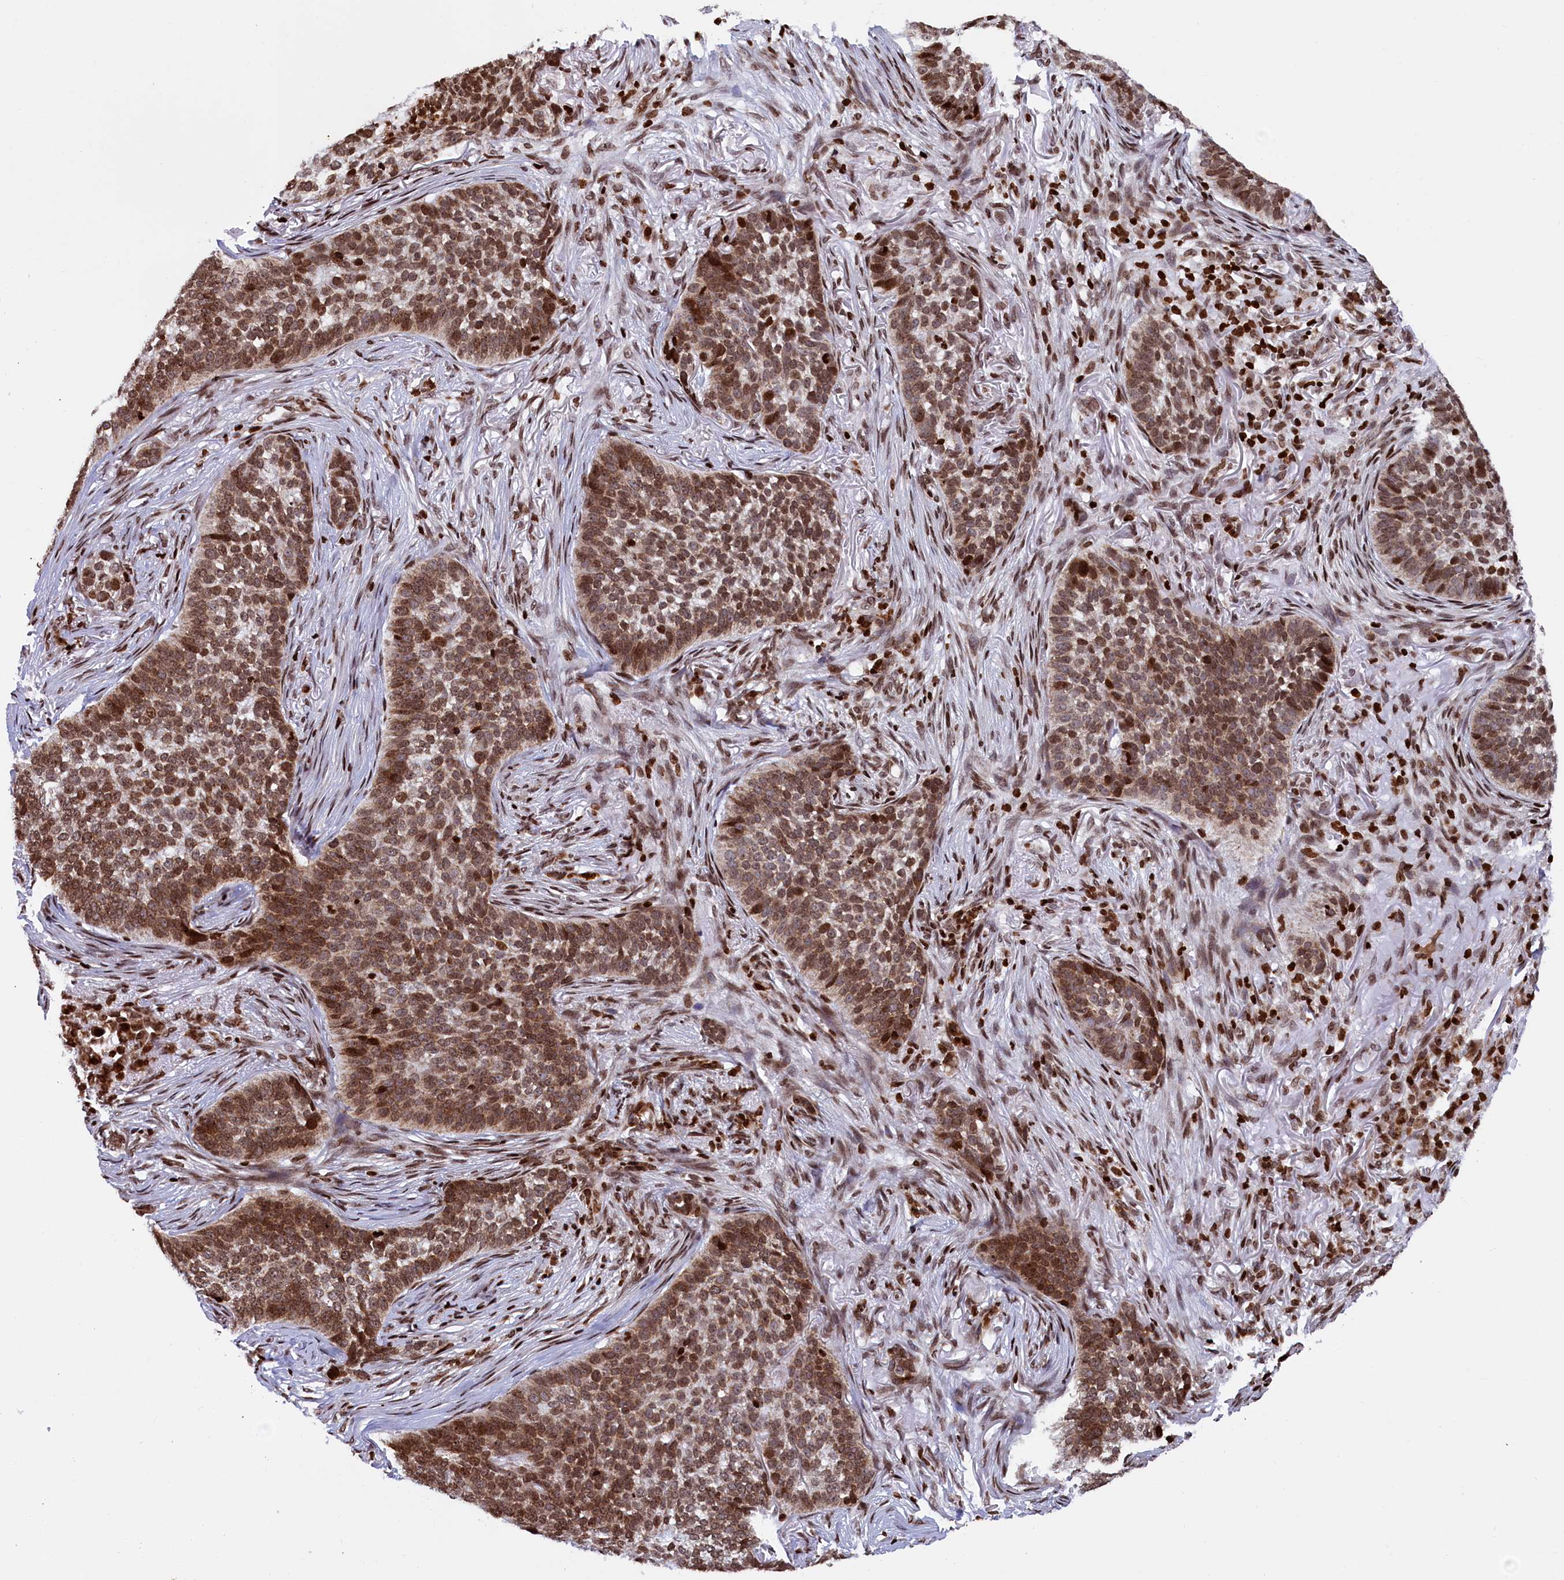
{"staining": {"intensity": "moderate", "quantity": ">75%", "location": "cytoplasmic/membranous,nuclear"}, "tissue": "skin cancer", "cell_type": "Tumor cells", "image_type": "cancer", "snomed": [{"axis": "morphology", "description": "Basal cell carcinoma"}, {"axis": "topography", "description": "Skin"}], "caption": "High-magnification brightfield microscopy of skin cancer stained with DAB (brown) and counterstained with hematoxylin (blue). tumor cells exhibit moderate cytoplasmic/membranous and nuclear staining is identified in about>75% of cells. The protein is stained brown, and the nuclei are stained in blue (DAB (3,3'-diaminobenzidine) IHC with brightfield microscopy, high magnification).", "gene": "TIMM29", "patient": {"sex": "male", "age": 85}}